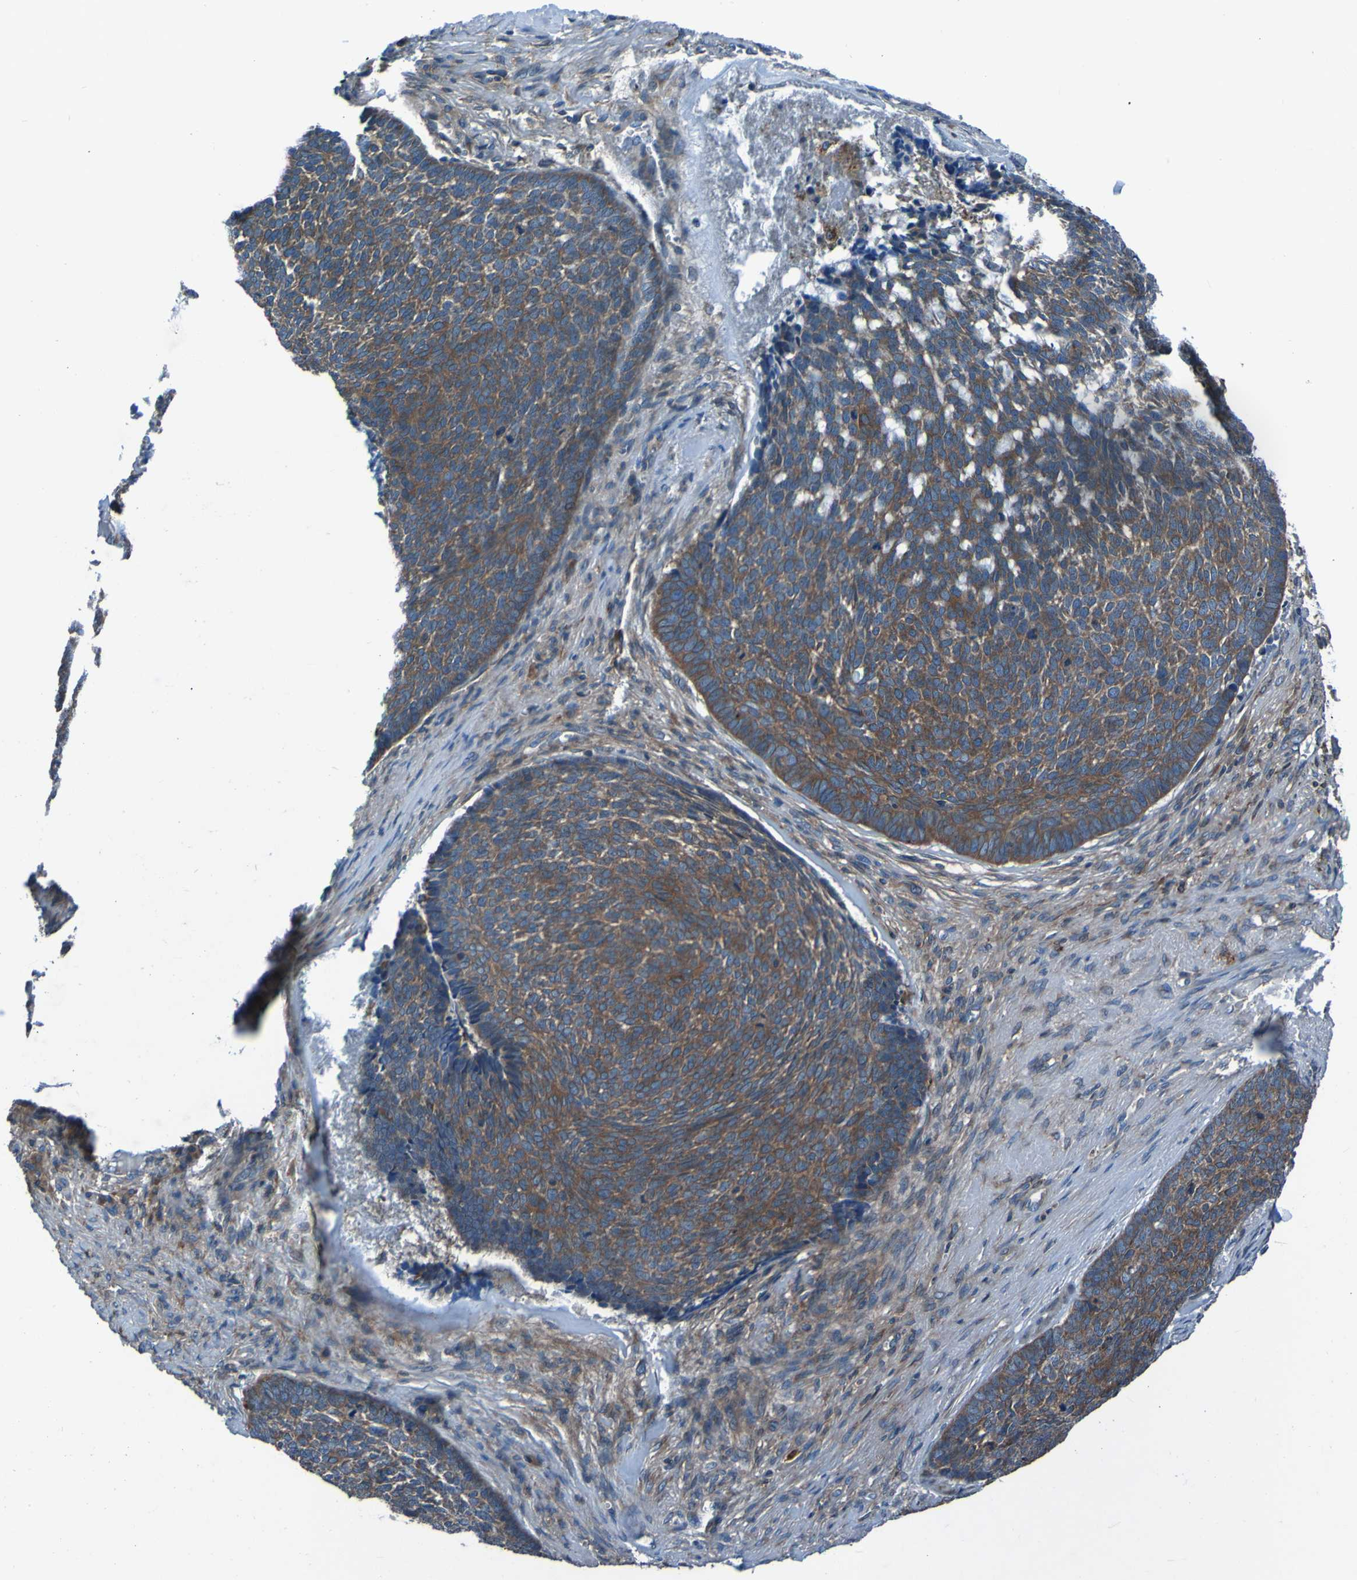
{"staining": {"intensity": "moderate", "quantity": ">75%", "location": "cytoplasmic/membranous"}, "tissue": "skin cancer", "cell_type": "Tumor cells", "image_type": "cancer", "snomed": [{"axis": "morphology", "description": "Basal cell carcinoma"}, {"axis": "topography", "description": "Skin"}], "caption": "Tumor cells reveal moderate cytoplasmic/membranous expression in about >75% of cells in skin cancer.", "gene": "RAB5B", "patient": {"sex": "male", "age": 84}}